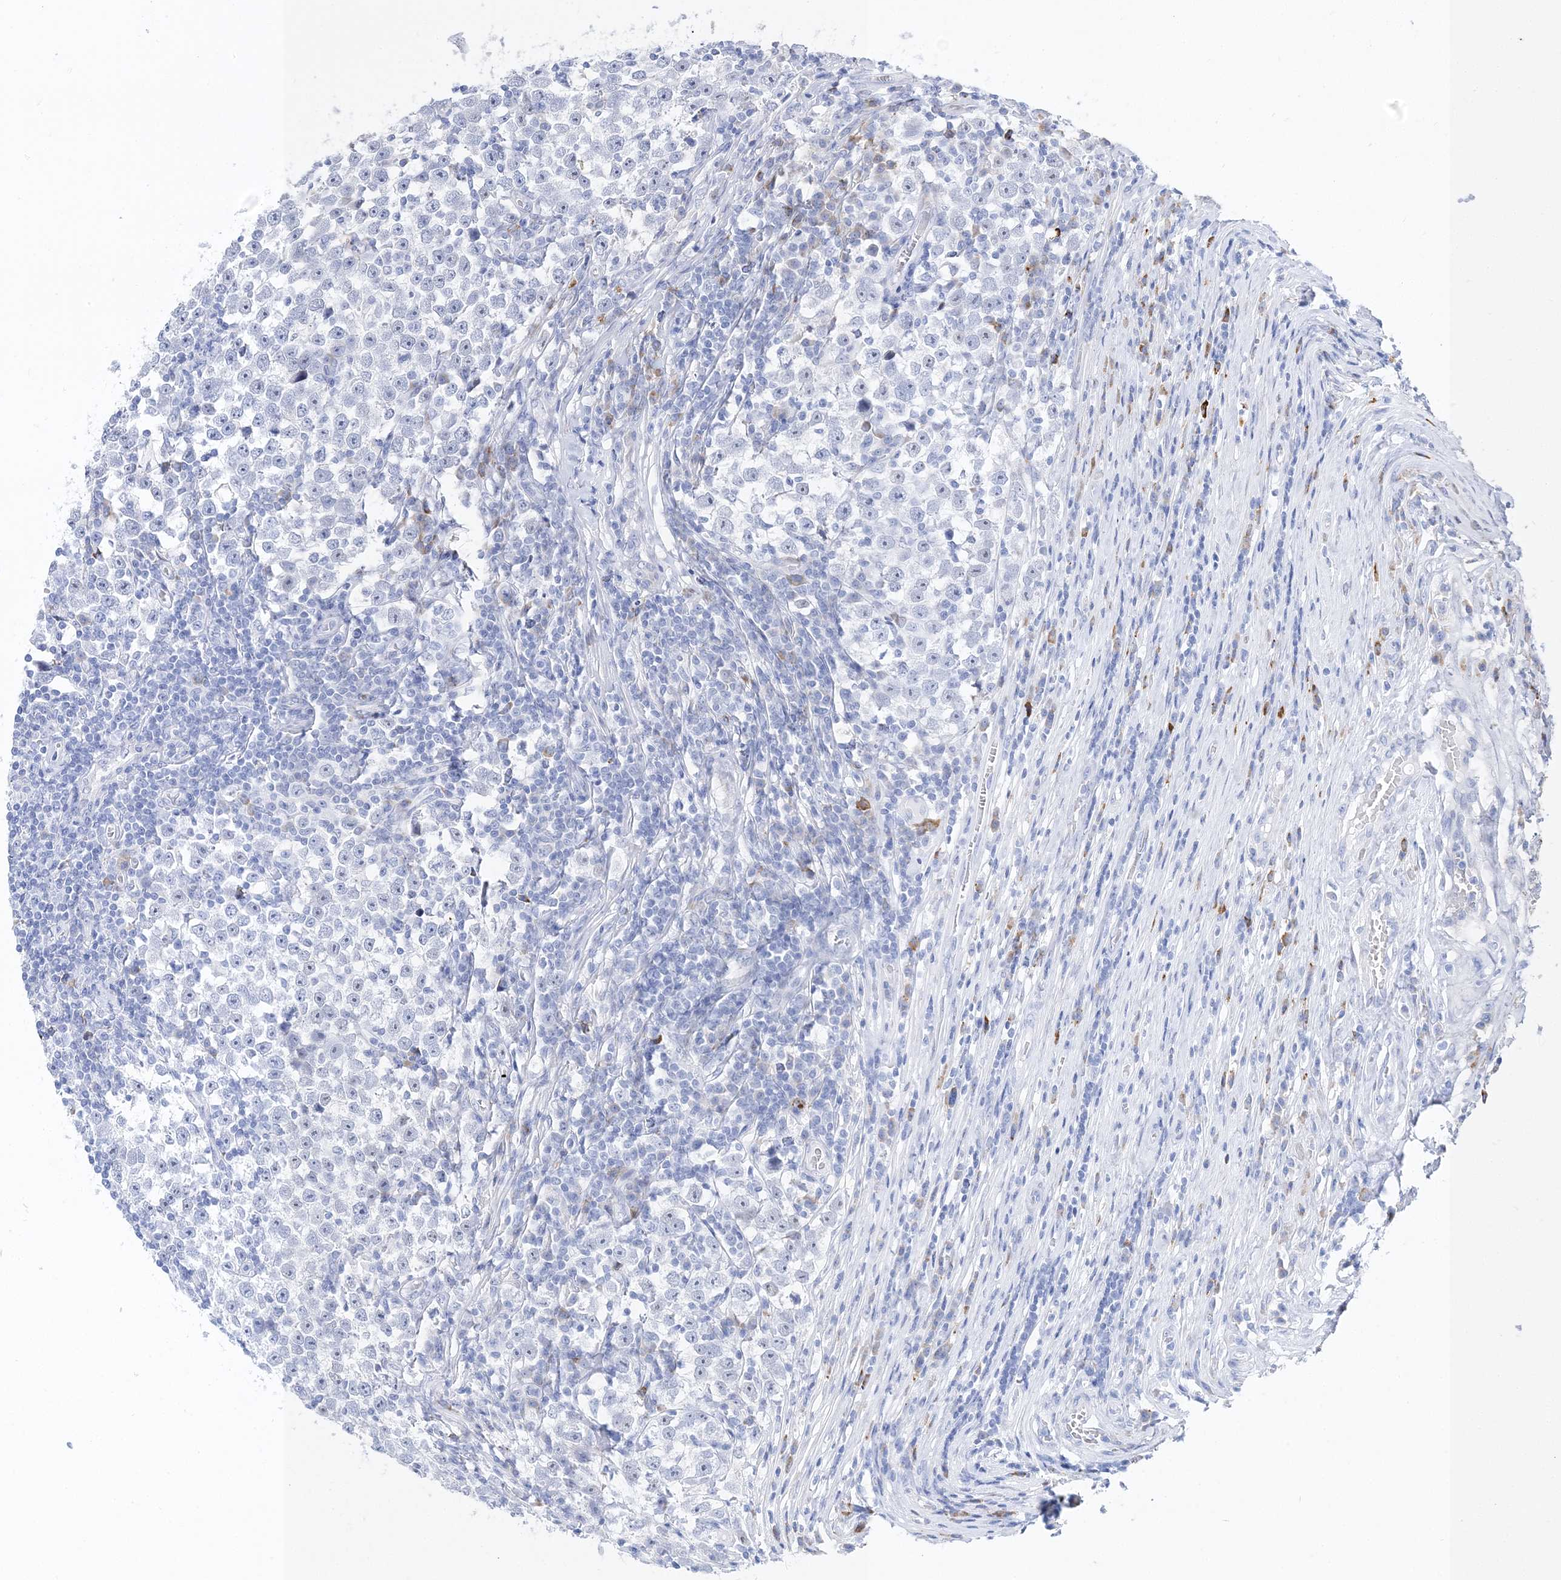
{"staining": {"intensity": "negative", "quantity": "none", "location": "none"}, "tissue": "testis cancer", "cell_type": "Tumor cells", "image_type": "cancer", "snomed": [{"axis": "morphology", "description": "Normal tissue, NOS"}, {"axis": "morphology", "description": "Seminoma, NOS"}, {"axis": "topography", "description": "Testis"}], "caption": "Protein analysis of testis cancer demonstrates no significant expression in tumor cells.", "gene": "TSPYL6", "patient": {"sex": "male", "age": 43}}